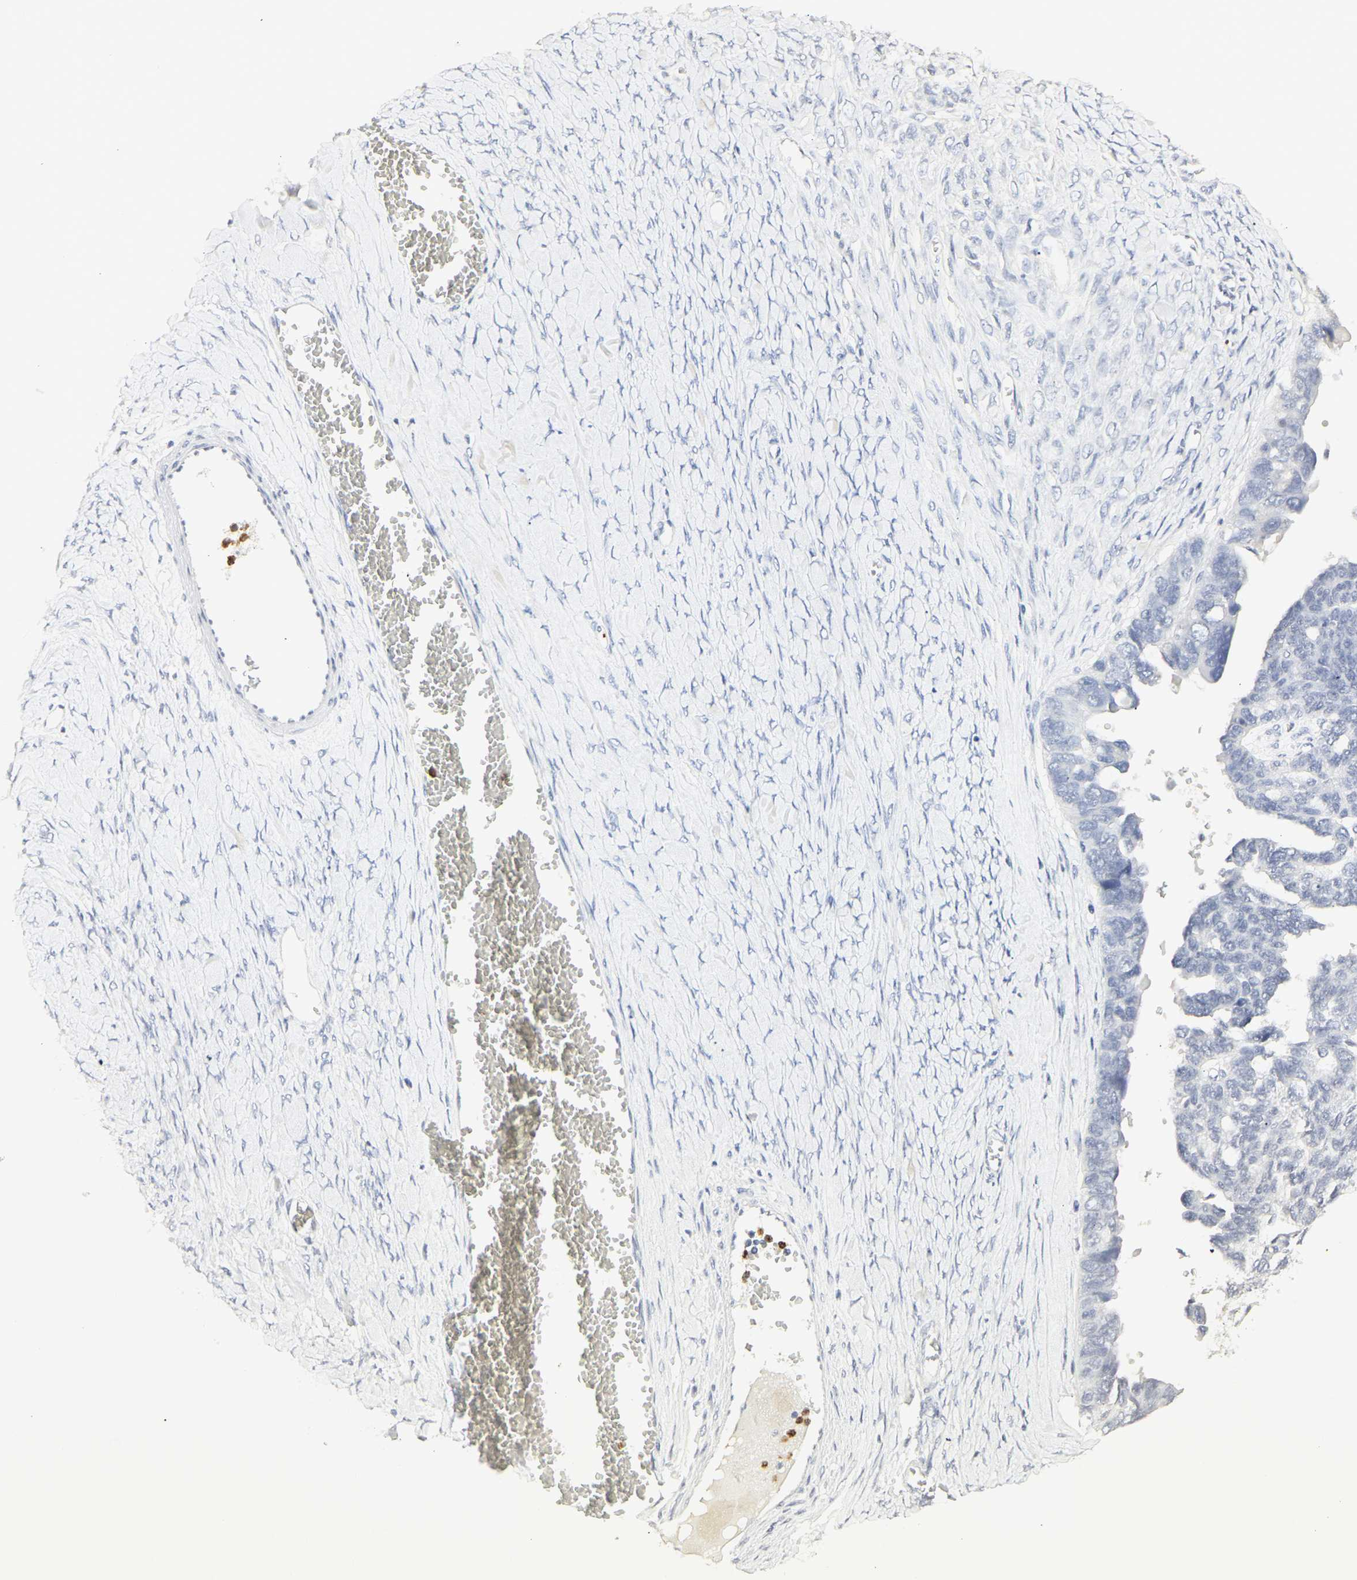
{"staining": {"intensity": "negative", "quantity": "none", "location": "none"}, "tissue": "ovarian cancer", "cell_type": "Tumor cells", "image_type": "cancer", "snomed": [{"axis": "morphology", "description": "Cystadenocarcinoma, serous, NOS"}, {"axis": "topography", "description": "Ovary"}], "caption": "DAB (3,3'-diaminobenzidine) immunohistochemical staining of serous cystadenocarcinoma (ovarian) demonstrates no significant staining in tumor cells. Nuclei are stained in blue.", "gene": "MPO", "patient": {"sex": "female", "age": 79}}